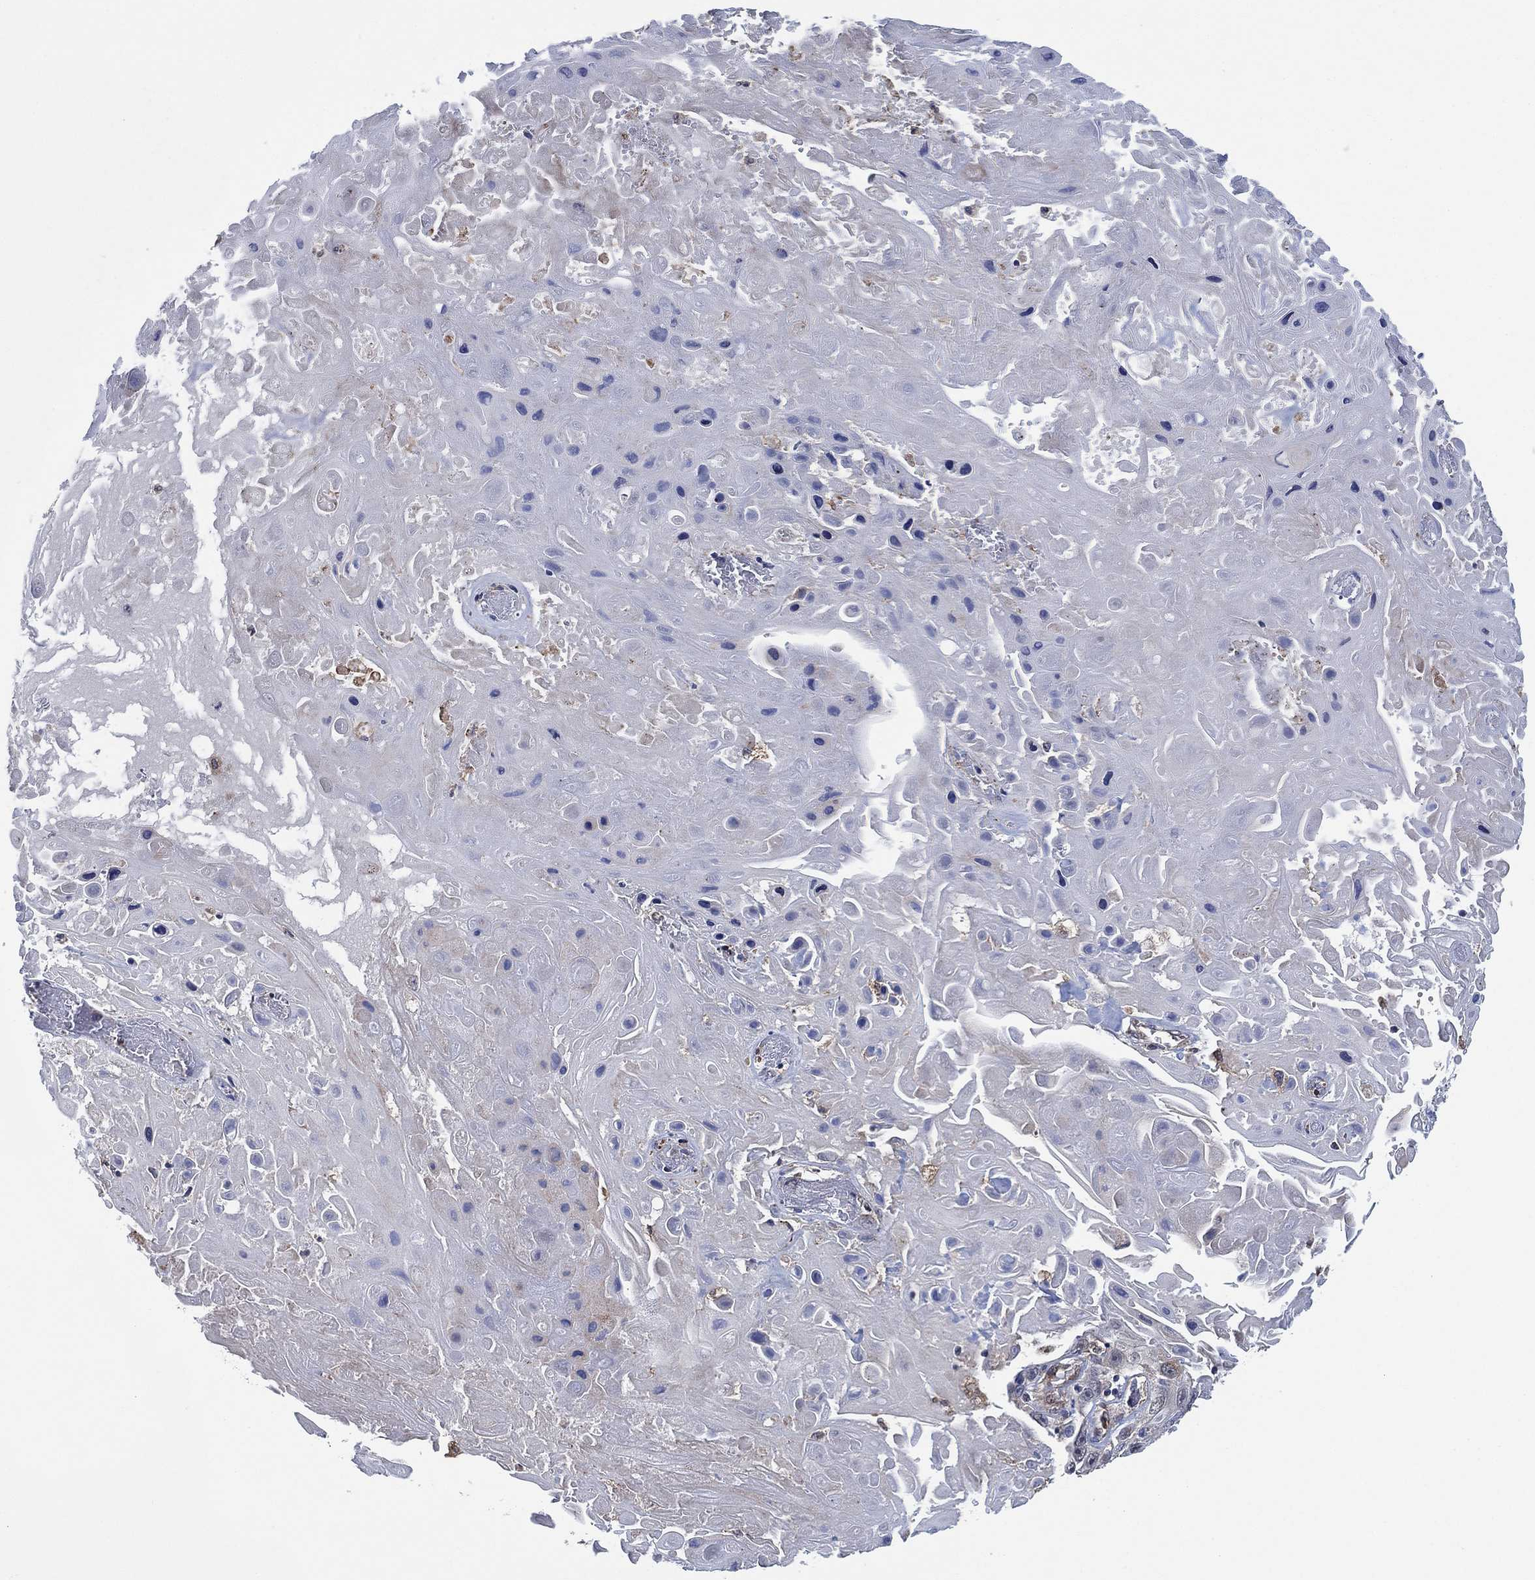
{"staining": {"intensity": "negative", "quantity": "none", "location": "none"}, "tissue": "skin cancer", "cell_type": "Tumor cells", "image_type": "cancer", "snomed": [{"axis": "morphology", "description": "Squamous cell carcinoma, NOS"}, {"axis": "topography", "description": "Skin"}], "caption": "A histopathology image of human squamous cell carcinoma (skin) is negative for staining in tumor cells. (DAB (3,3'-diaminobenzidine) IHC with hematoxylin counter stain).", "gene": "FES", "patient": {"sex": "male", "age": 82}}